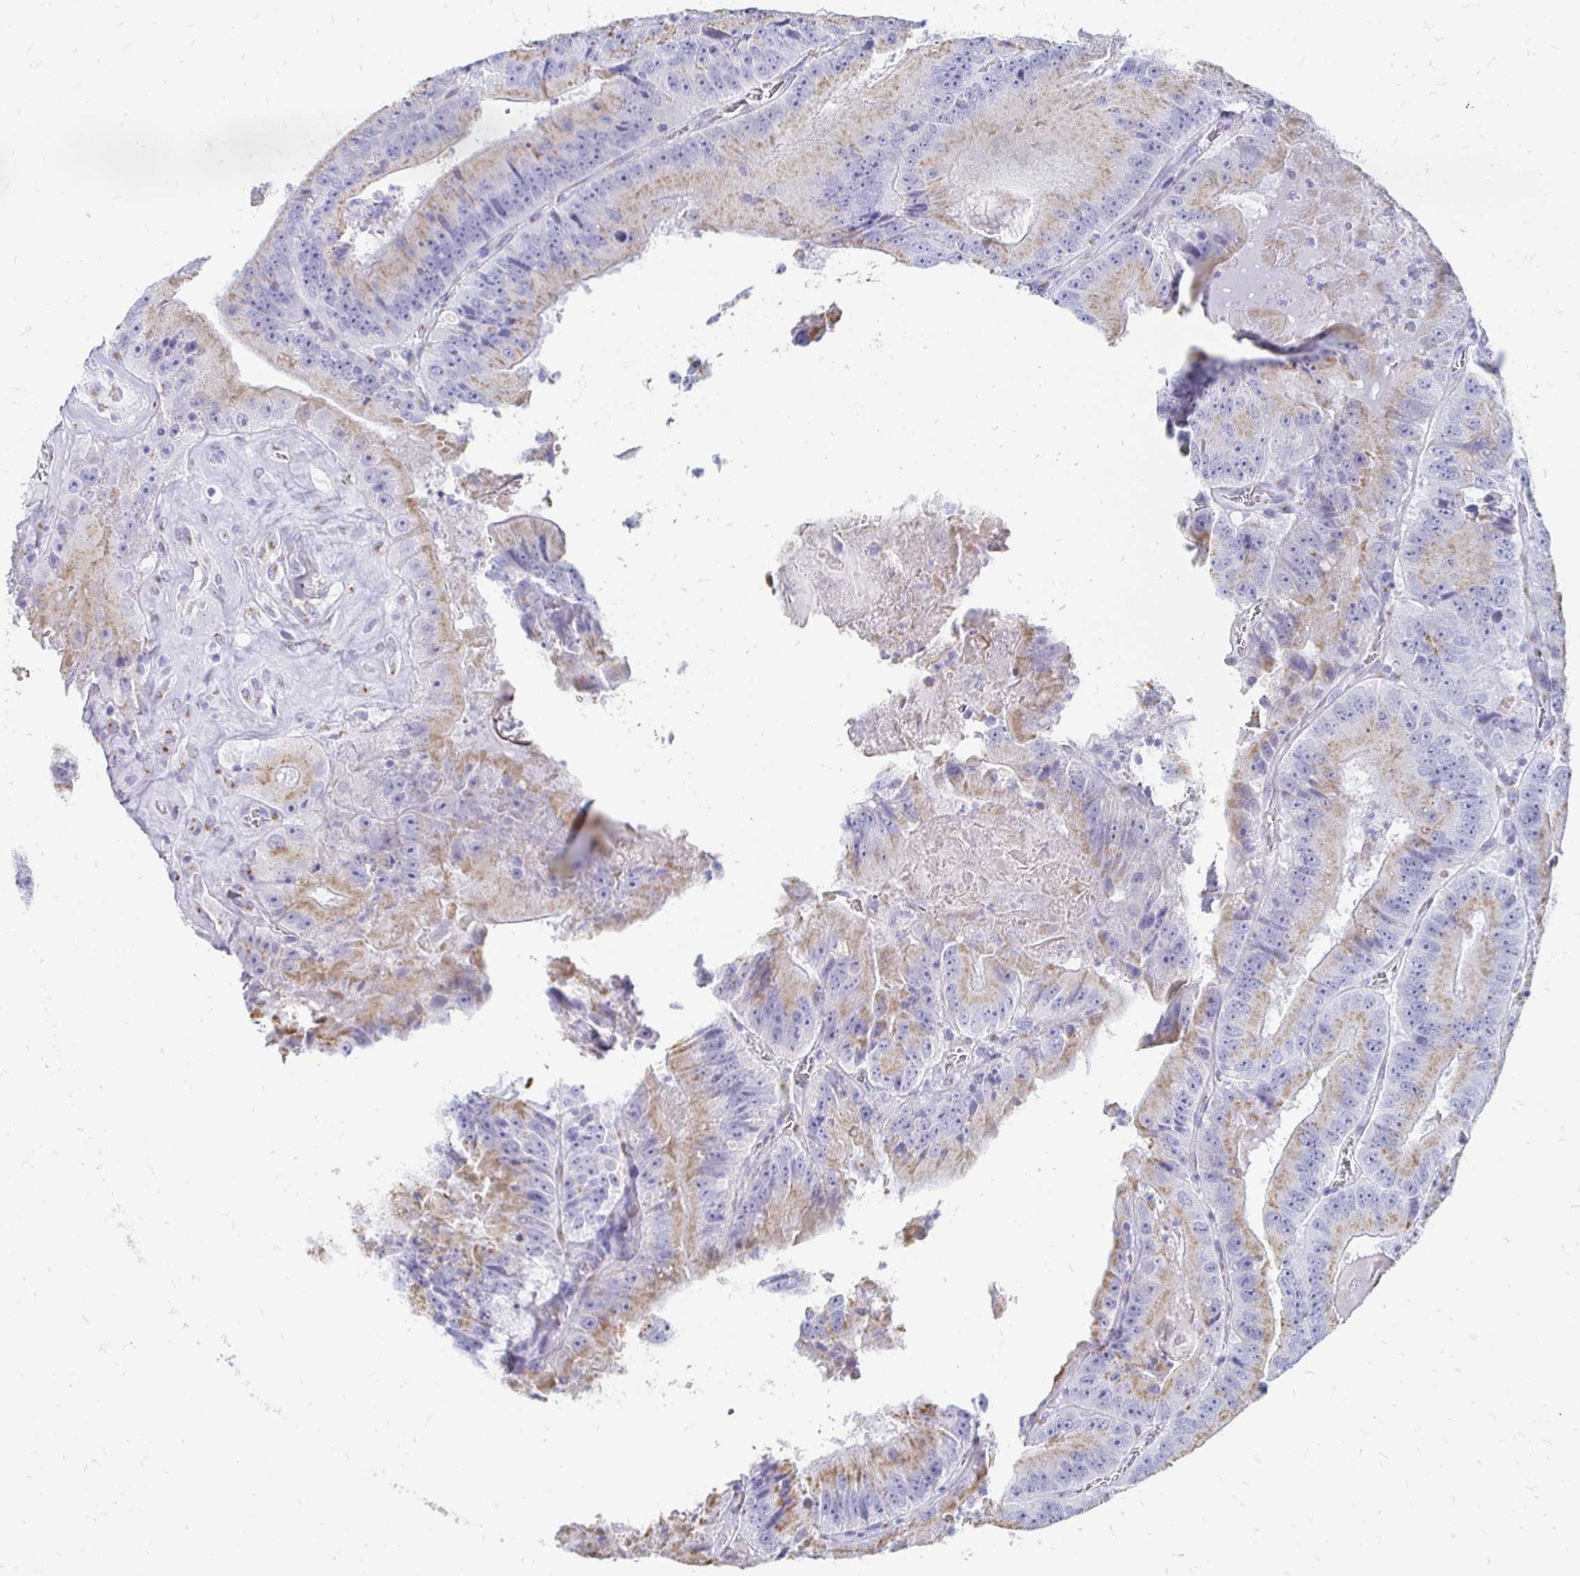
{"staining": {"intensity": "moderate", "quantity": ">75%", "location": "cytoplasmic/membranous"}, "tissue": "colorectal cancer", "cell_type": "Tumor cells", "image_type": "cancer", "snomed": [{"axis": "morphology", "description": "Adenocarcinoma, NOS"}, {"axis": "topography", "description": "Colon"}], "caption": "Colorectal cancer (adenocarcinoma) stained for a protein shows moderate cytoplasmic/membranous positivity in tumor cells. The staining was performed using DAB to visualize the protein expression in brown, while the nuclei were stained in blue with hematoxylin (Magnification: 20x).", "gene": "PAGE4", "patient": {"sex": "female", "age": 86}}